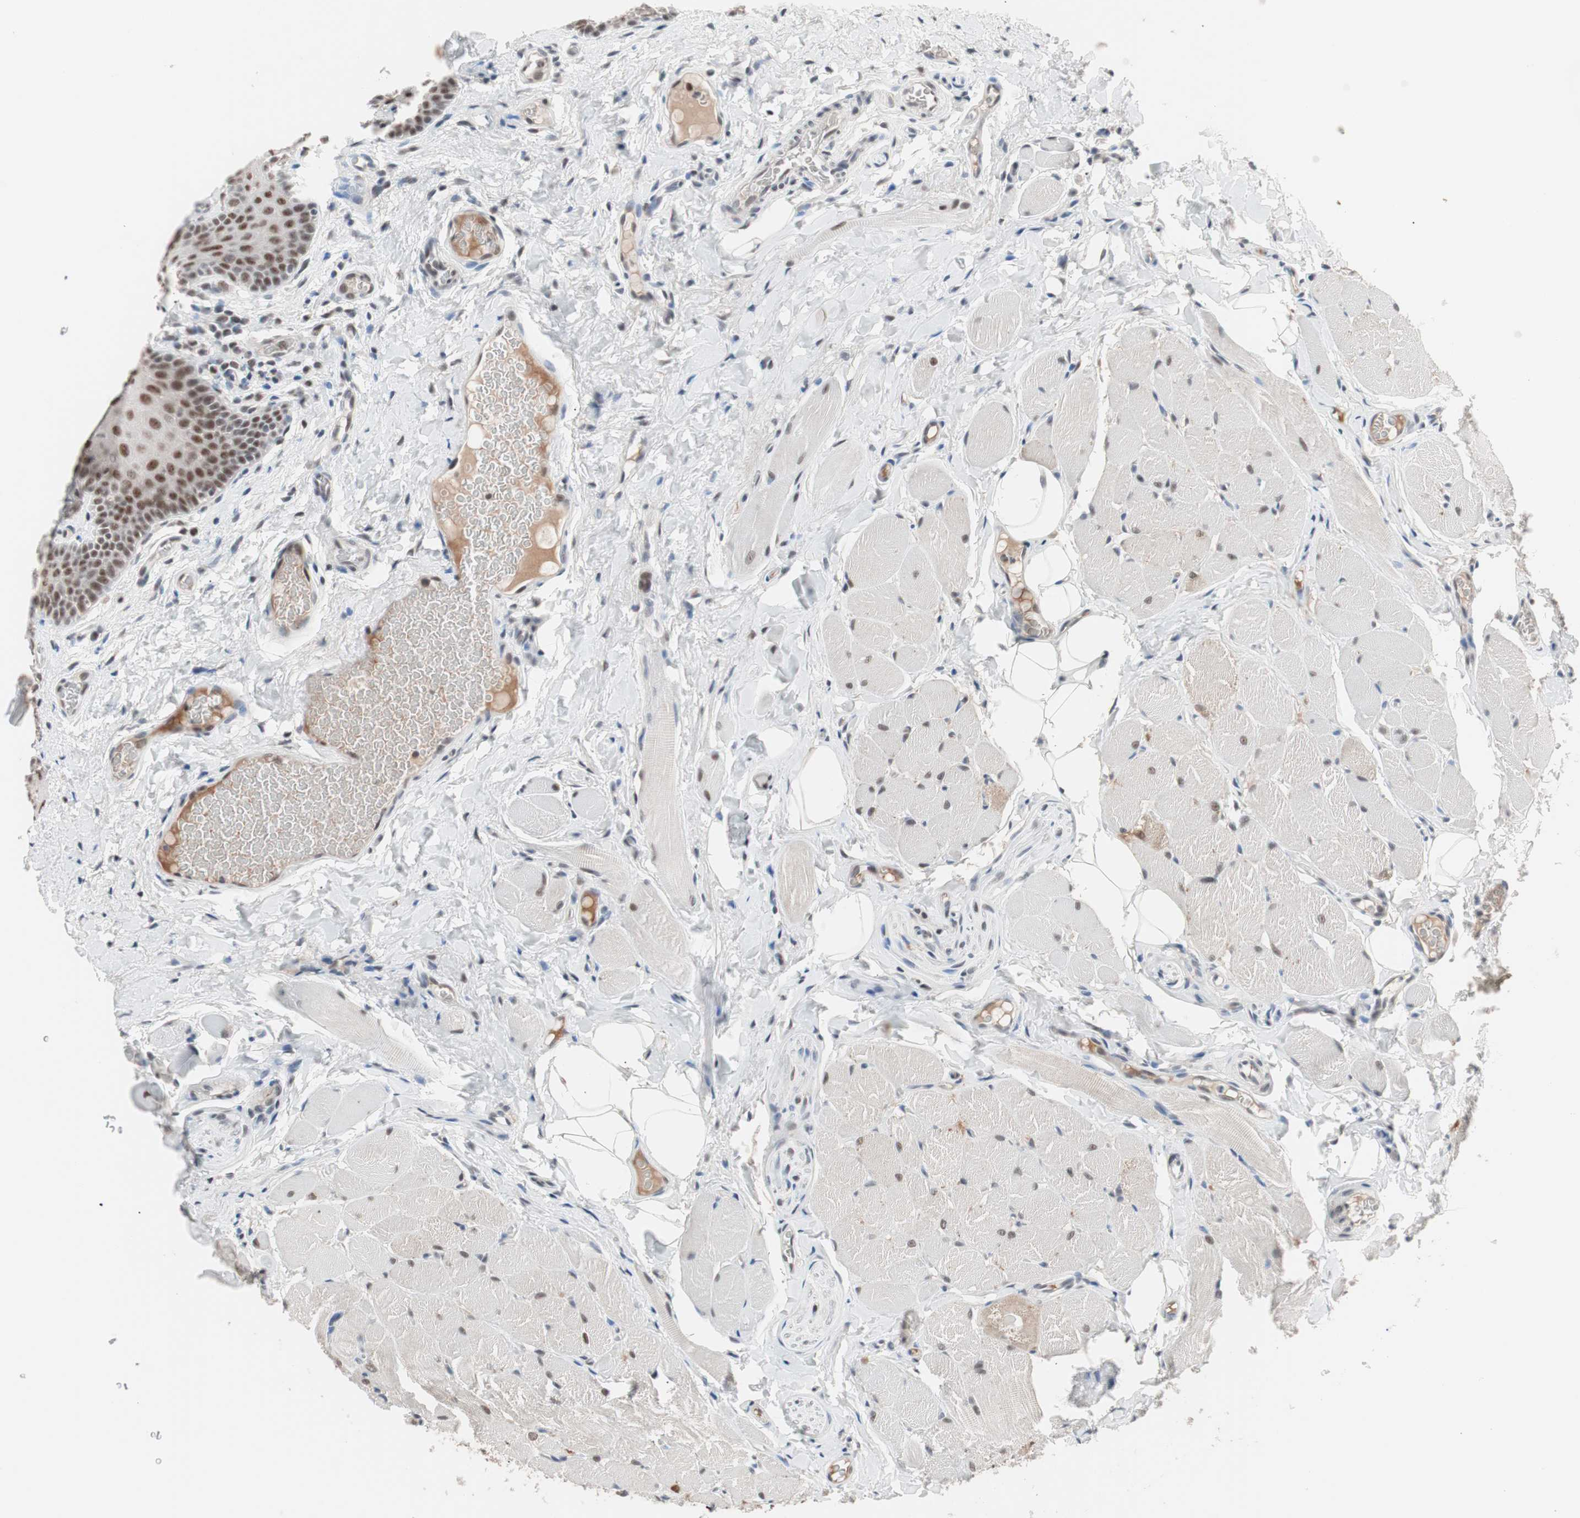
{"staining": {"intensity": "moderate", "quantity": ">75%", "location": "nuclear"}, "tissue": "oral mucosa", "cell_type": "Squamous epithelial cells", "image_type": "normal", "snomed": [{"axis": "morphology", "description": "Normal tissue, NOS"}, {"axis": "topography", "description": "Oral tissue"}], "caption": "DAB immunohistochemical staining of normal human oral mucosa demonstrates moderate nuclear protein expression in about >75% of squamous epithelial cells. Ihc stains the protein in brown and the nuclei are stained blue.", "gene": "LIG3", "patient": {"sex": "male", "age": 54}}